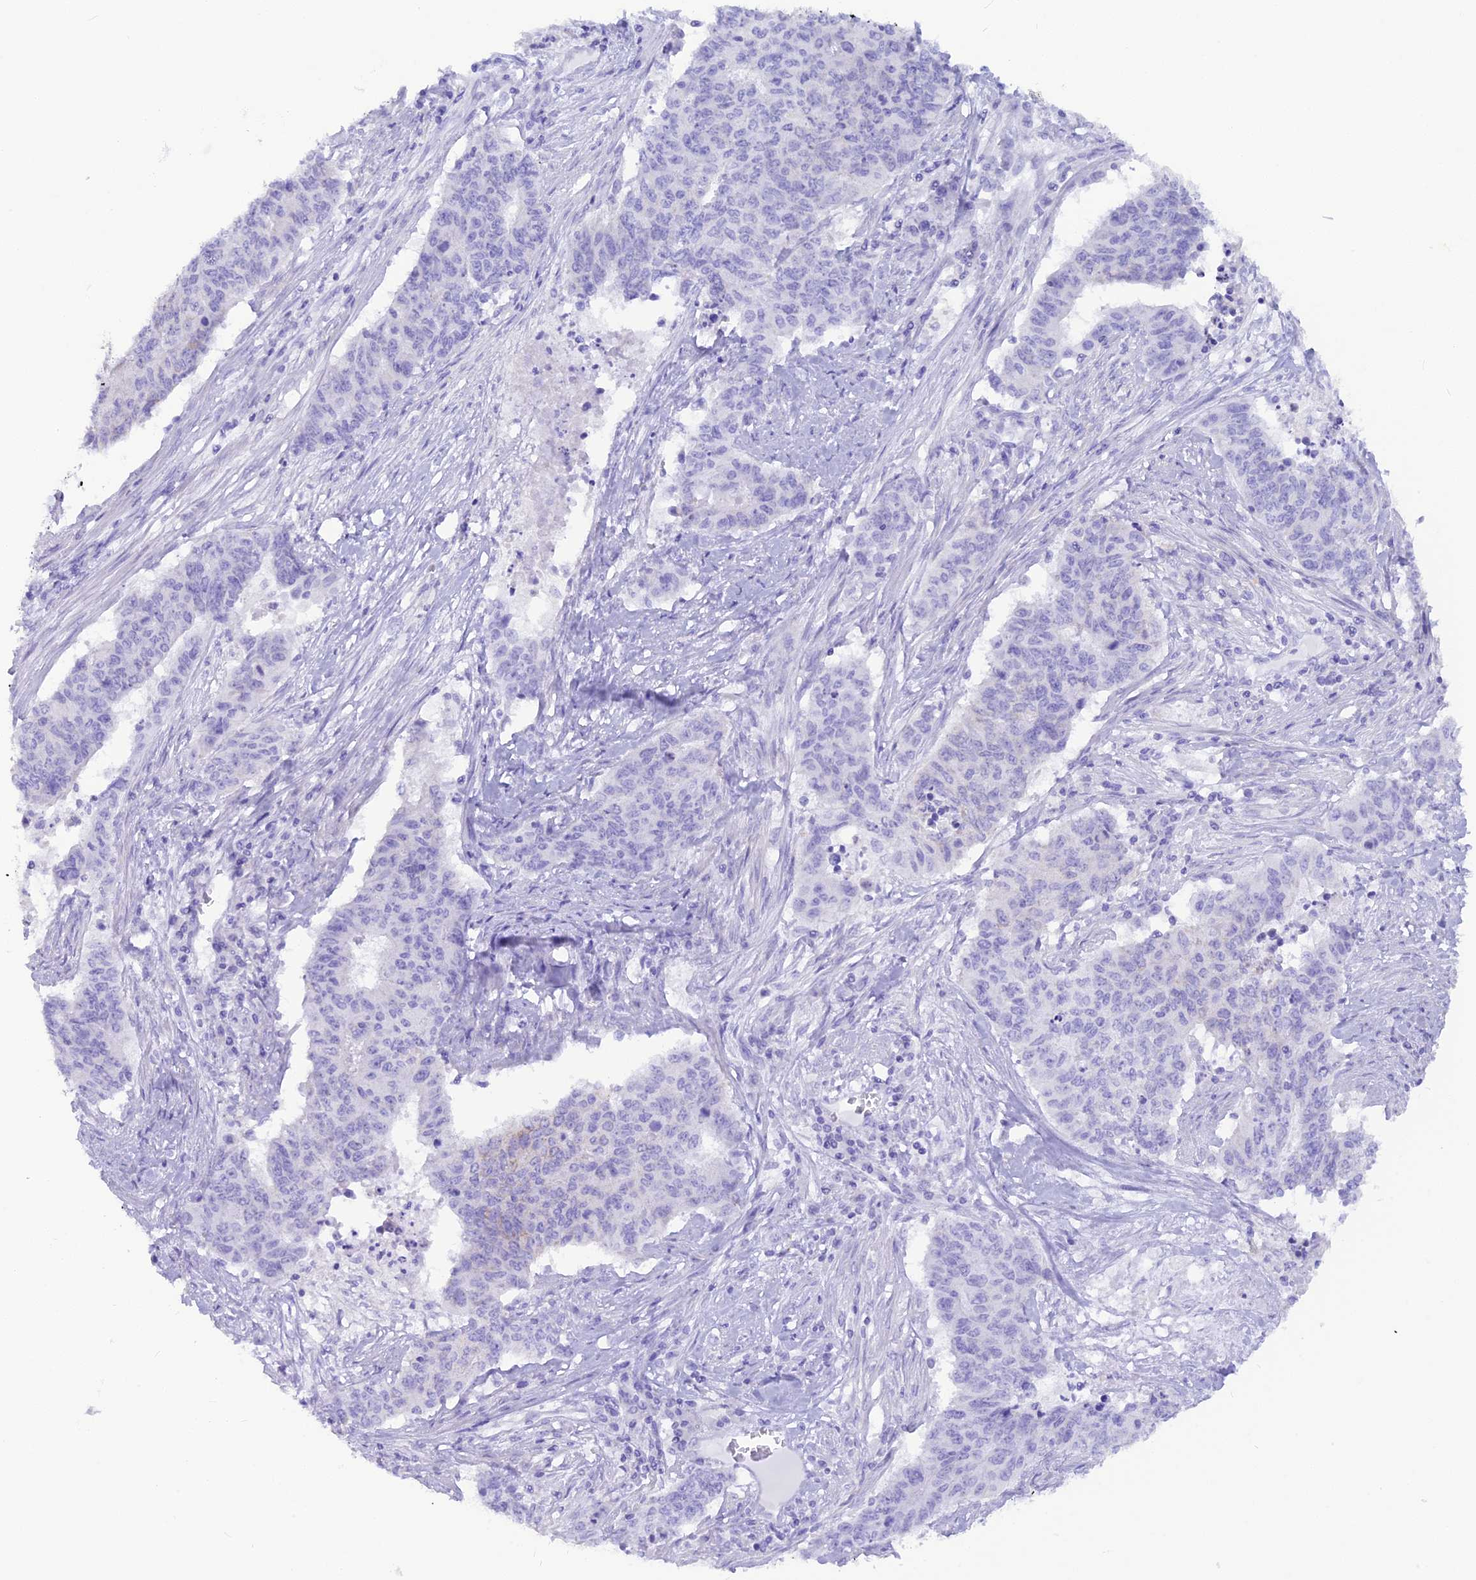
{"staining": {"intensity": "negative", "quantity": "none", "location": "none"}, "tissue": "endometrial cancer", "cell_type": "Tumor cells", "image_type": "cancer", "snomed": [{"axis": "morphology", "description": "Adenocarcinoma, NOS"}, {"axis": "topography", "description": "Endometrium"}], "caption": "IHC micrograph of endometrial cancer stained for a protein (brown), which shows no expression in tumor cells.", "gene": "GLYATL1", "patient": {"sex": "female", "age": 59}}